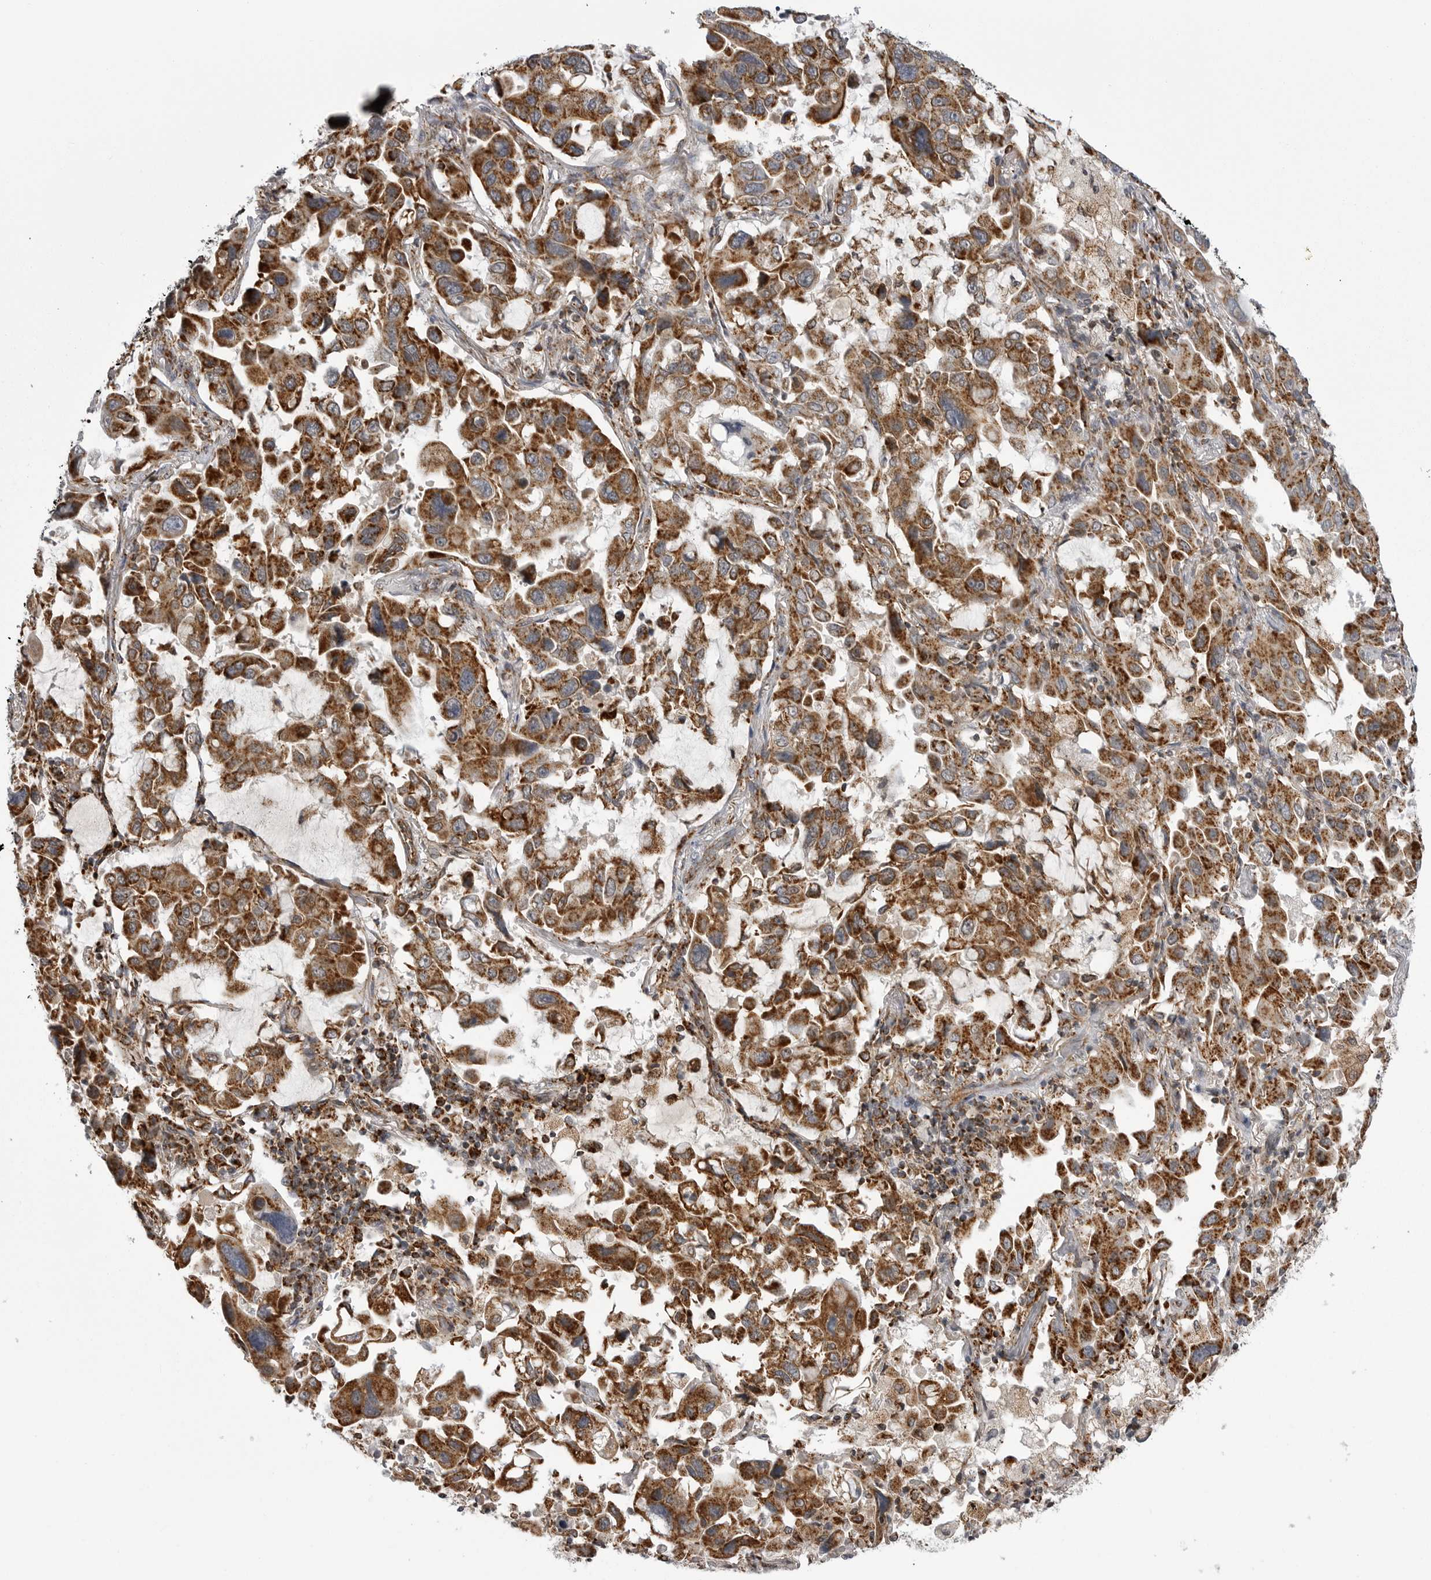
{"staining": {"intensity": "strong", "quantity": ">75%", "location": "cytoplasmic/membranous"}, "tissue": "lung cancer", "cell_type": "Tumor cells", "image_type": "cancer", "snomed": [{"axis": "morphology", "description": "Adenocarcinoma, NOS"}, {"axis": "topography", "description": "Lung"}], "caption": "About >75% of tumor cells in adenocarcinoma (lung) show strong cytoplasmic/membranous protein staining as visualized by brown immunohistochemical staining.", "gene": "FH", "patient": {"sex": "male", "age": 64}}